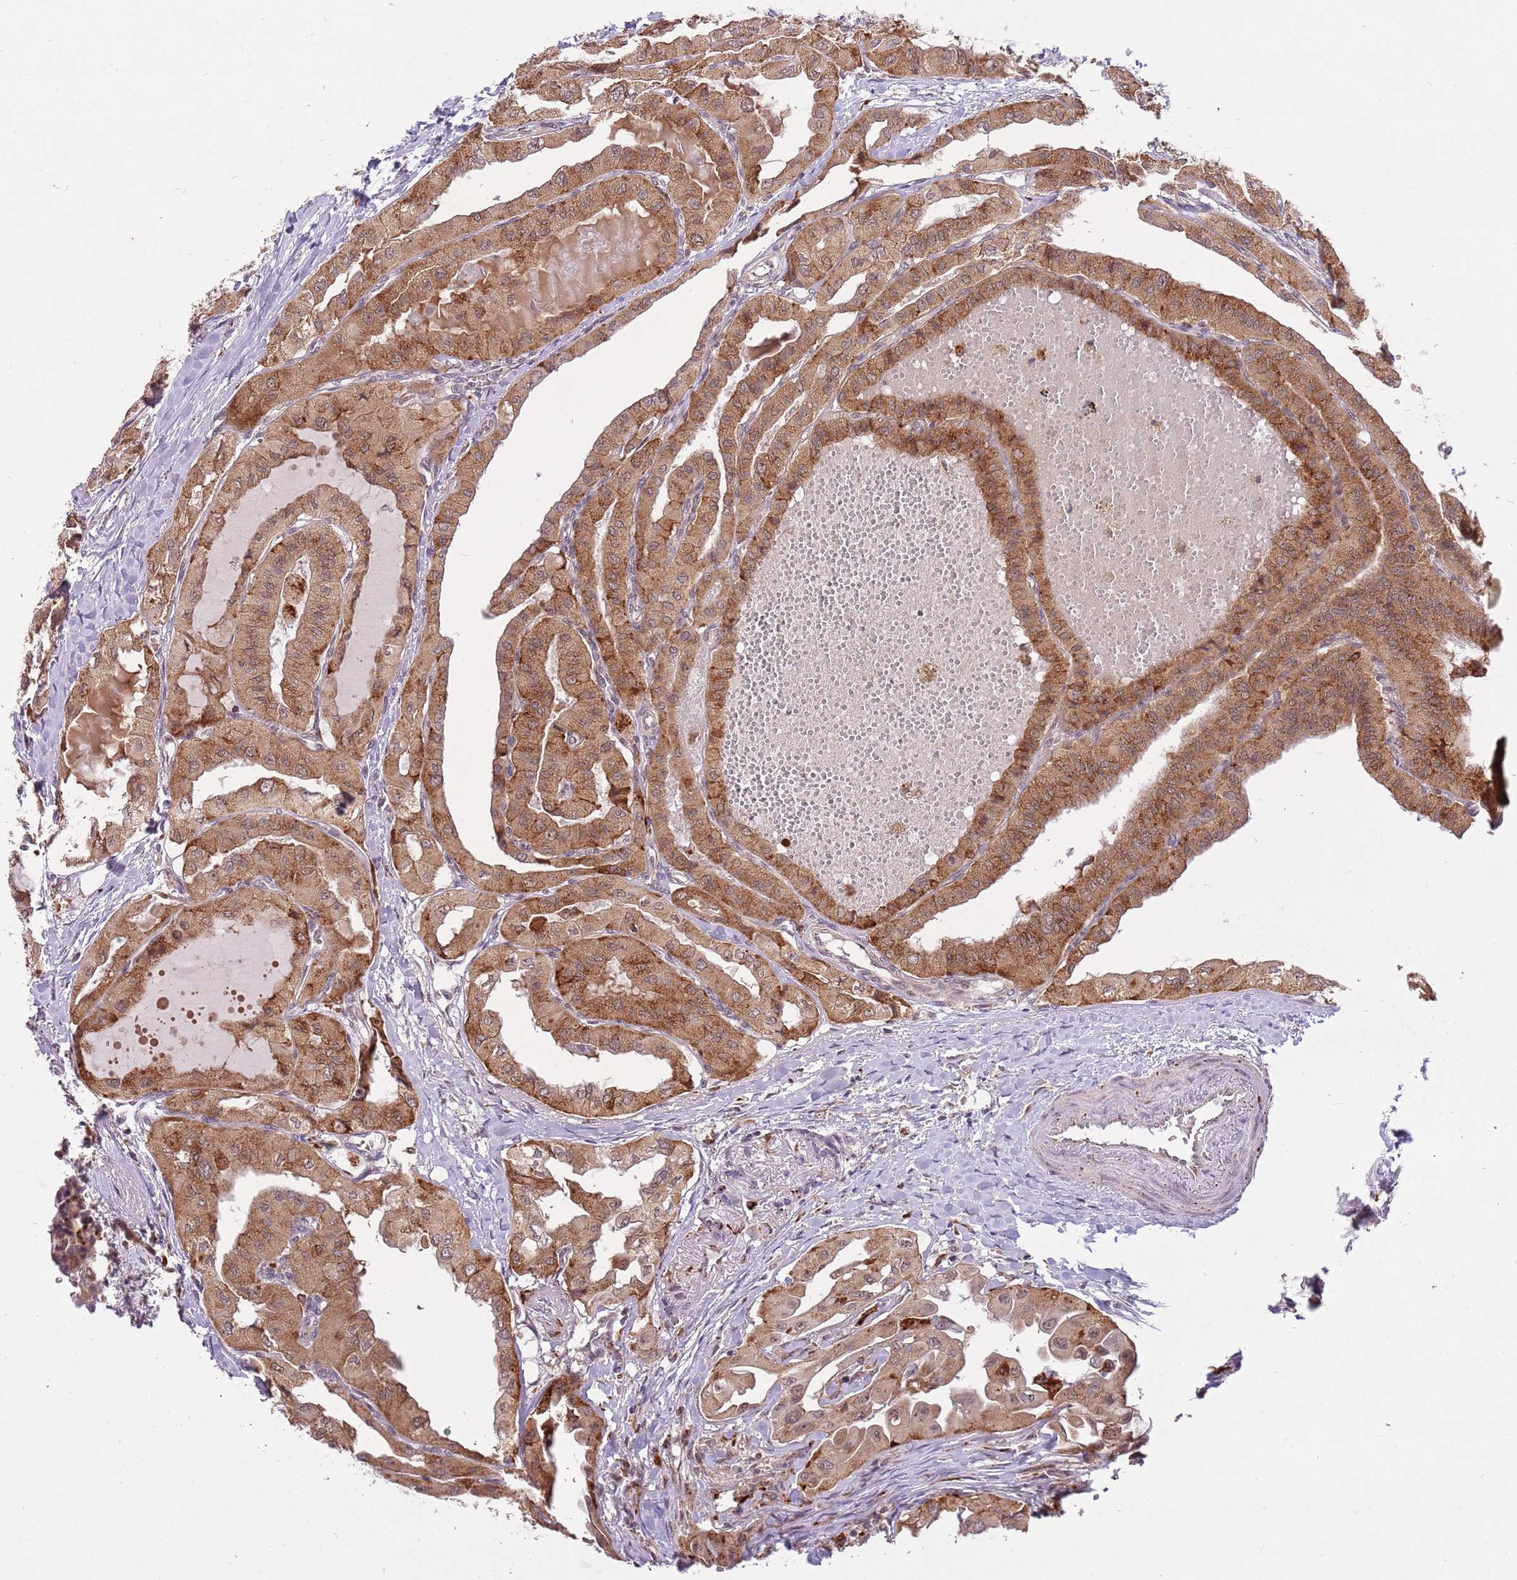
{"staining": {"intensity": "moderate", "quantity": ">75%", "location": "cytoplasmic/membranous"}, "tissue": "thyroid cancer", "cell_type": "Tumor cells", "image_type": "cancer", "snomed": [{"axis": "morphology", "description": "Papillary adenocarcinoma, NOS"}, {"axis": "topography", "description": "Thyroid gland"}], "caption": "Immunohistochemistry (IHC) of papillary adenocarcinoma (thyroid) exhibits medium levels of moderate cytoplasmic/membranous positivity in about >75% of tumor cells.", "gene": "TRIM27", "patient": {"sex": "female", "age": 59}}